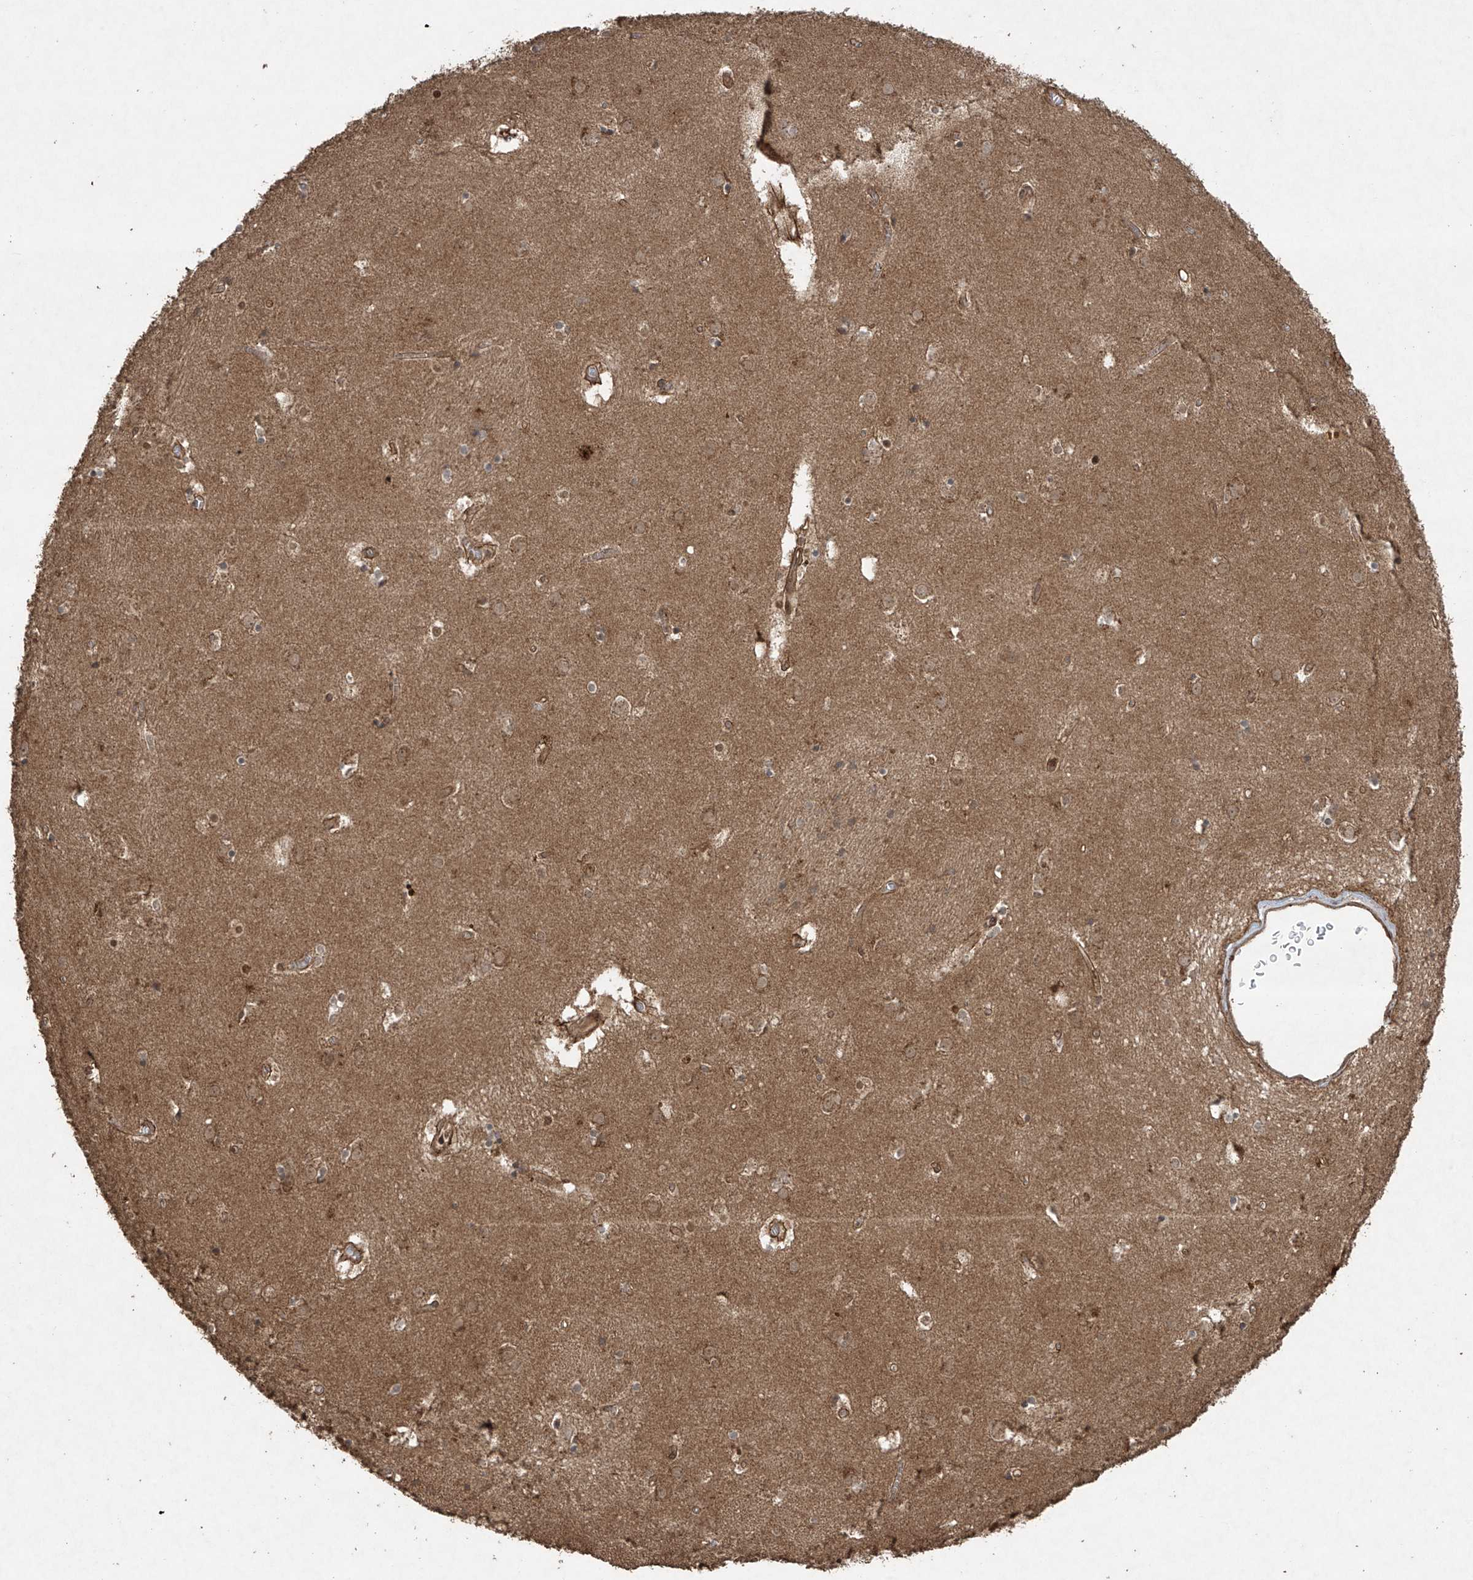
{"staining": {"intensity": "moderate", "quantity": "<25%", "location": "cytoplasmic/membranous"}, "tissue": "caudate", "cell_type": "Glial cells", "image_type": "normal", "snomed": [{"axis": "morphology", "description": "Normal tissue, NOS"}, {"axis": "topography", "description": "Lateral ventricle wall"}], "caption": "An immunohistochemistry micrograph of benign tissue is shown. Protein staining in brown labels moderate cytoplasmic/membranous positivity in caudate within glial cells.", "gene": "PGPEP1", "patient": {"sex": "male", "age": 70}}